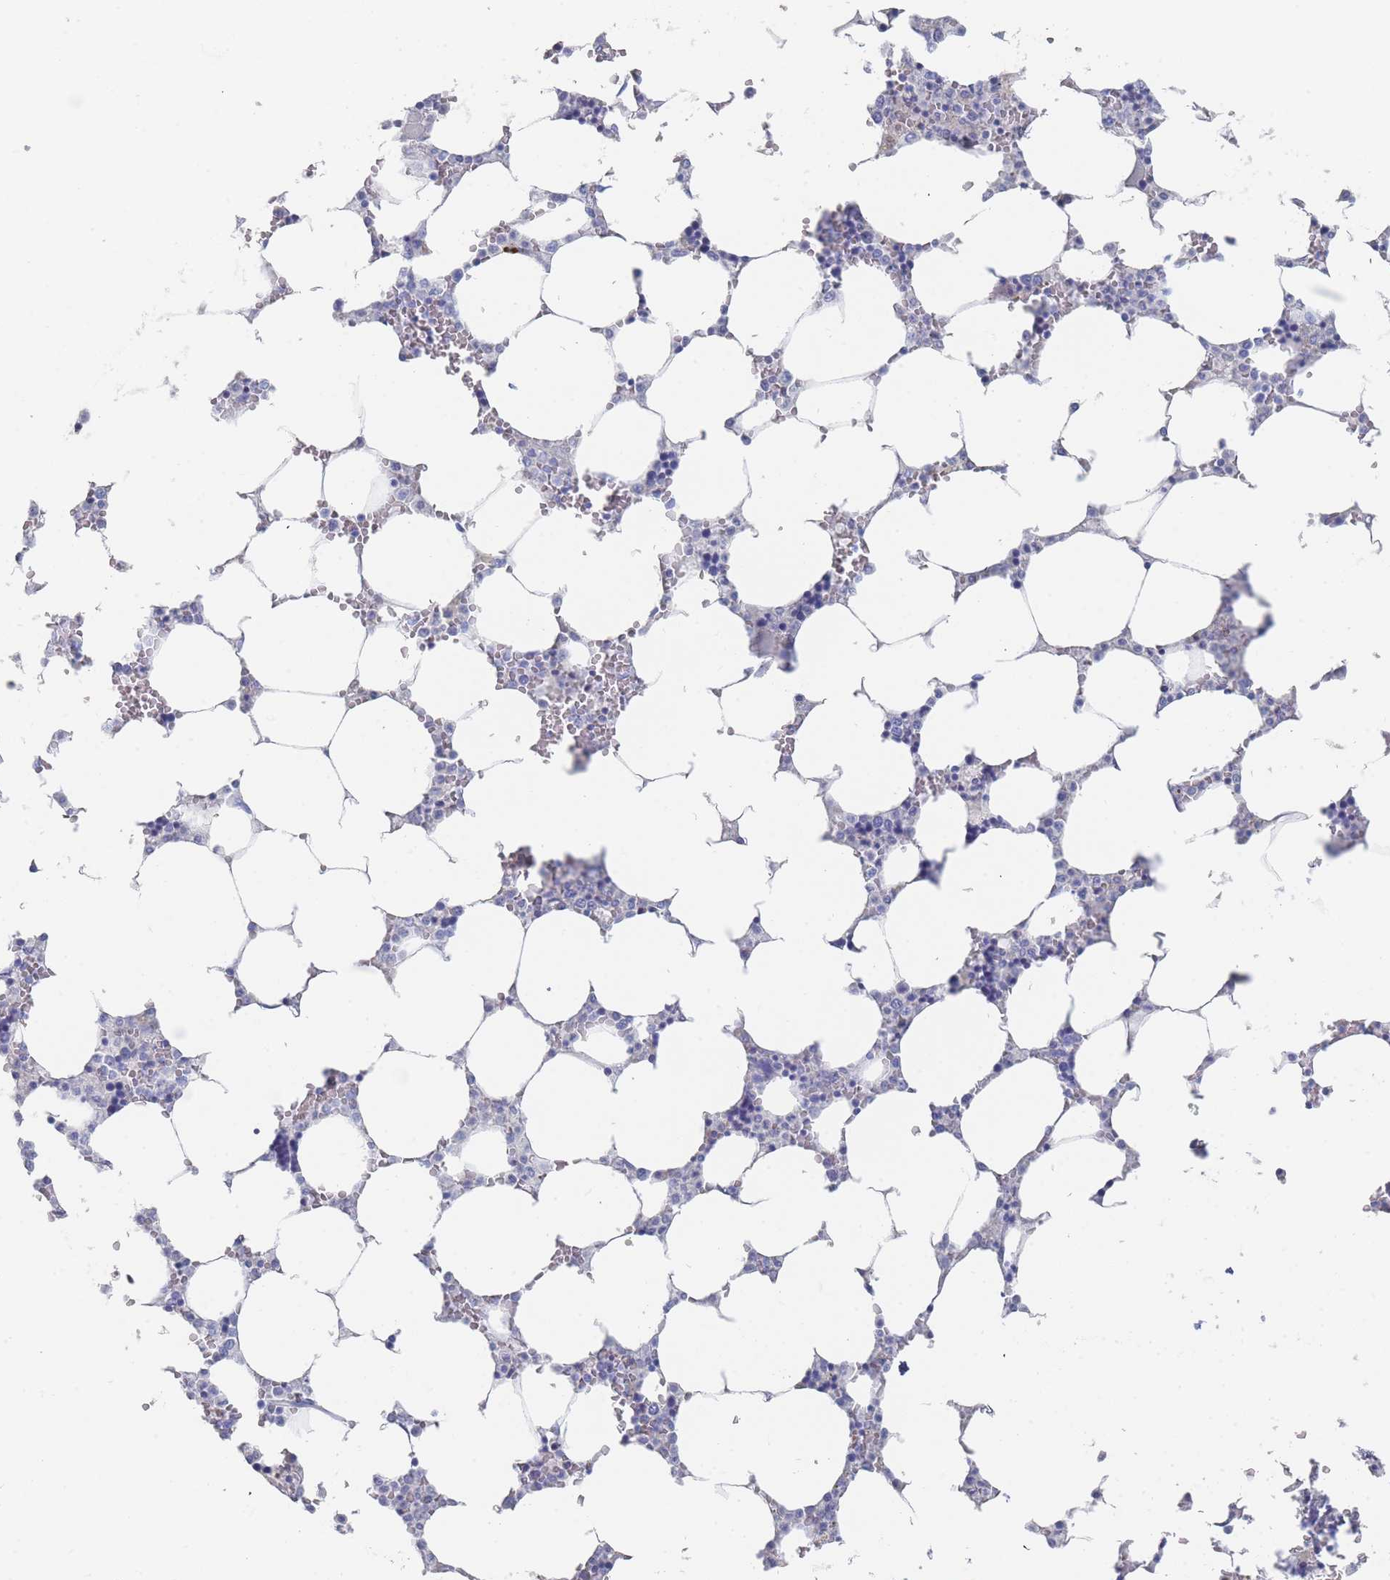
{"staining": {"intensity": "negative", "quantity": "none", "location": "none"}, "tissue": "bone marrow", "cell_type": "Hematopoietic cells", "image_type": "normal", "snomed": [{"axis": "morphology", "description": "Normal tissue, NOS"}, {"axis": "topography", "description": "Bone marrow"}], "caption": "Protein analysis of benign bone marrow reveals no significant staining in hematopoietic cells. (DAB (3,3'-diaminobenzidine) immunohistochemistry visualized using brightfield microscopy, high magnification).", "gene": "SLC25A35", "patient": {"sex": "male", "age": 64}}